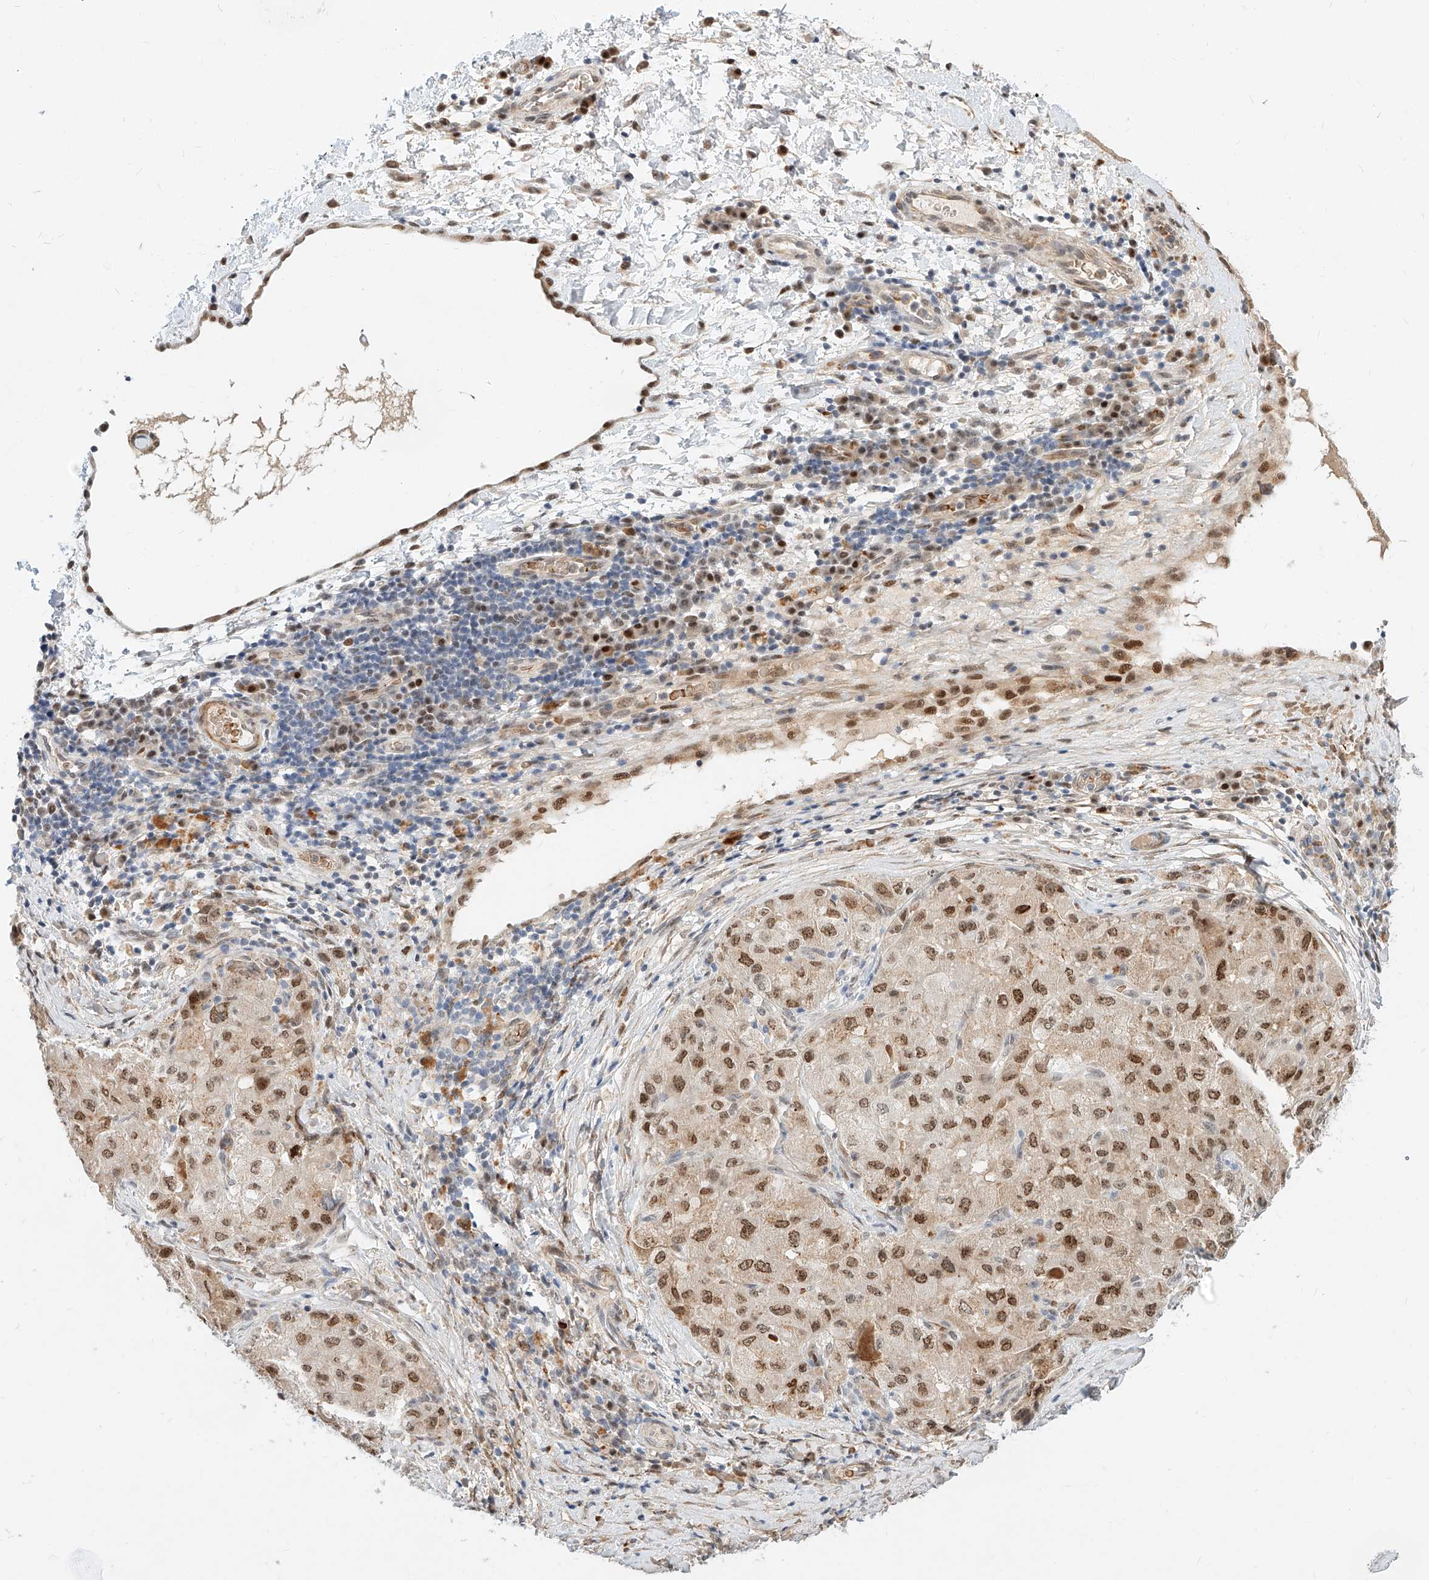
{"staining": {"intensity": "moderate", "quantity": ">75%", "location": "nuclear"}, "tissue": "liver cancer", "cell_type": "Tumor cells", "image_type": "cancer", "snomed": [{"axis": "morphology", "description": "Carcinoma, Hepatocellular, NOS"}, {"axis": "topography", "description": "Liver"}], "caption": "A photomicrograph of hepatocellular carcinoma (liver) stained for a protein displays moderate nuclear brown staining in tumor cells.", "gene": "CBX8", "patient": {"sex": "male", "age": 80}}